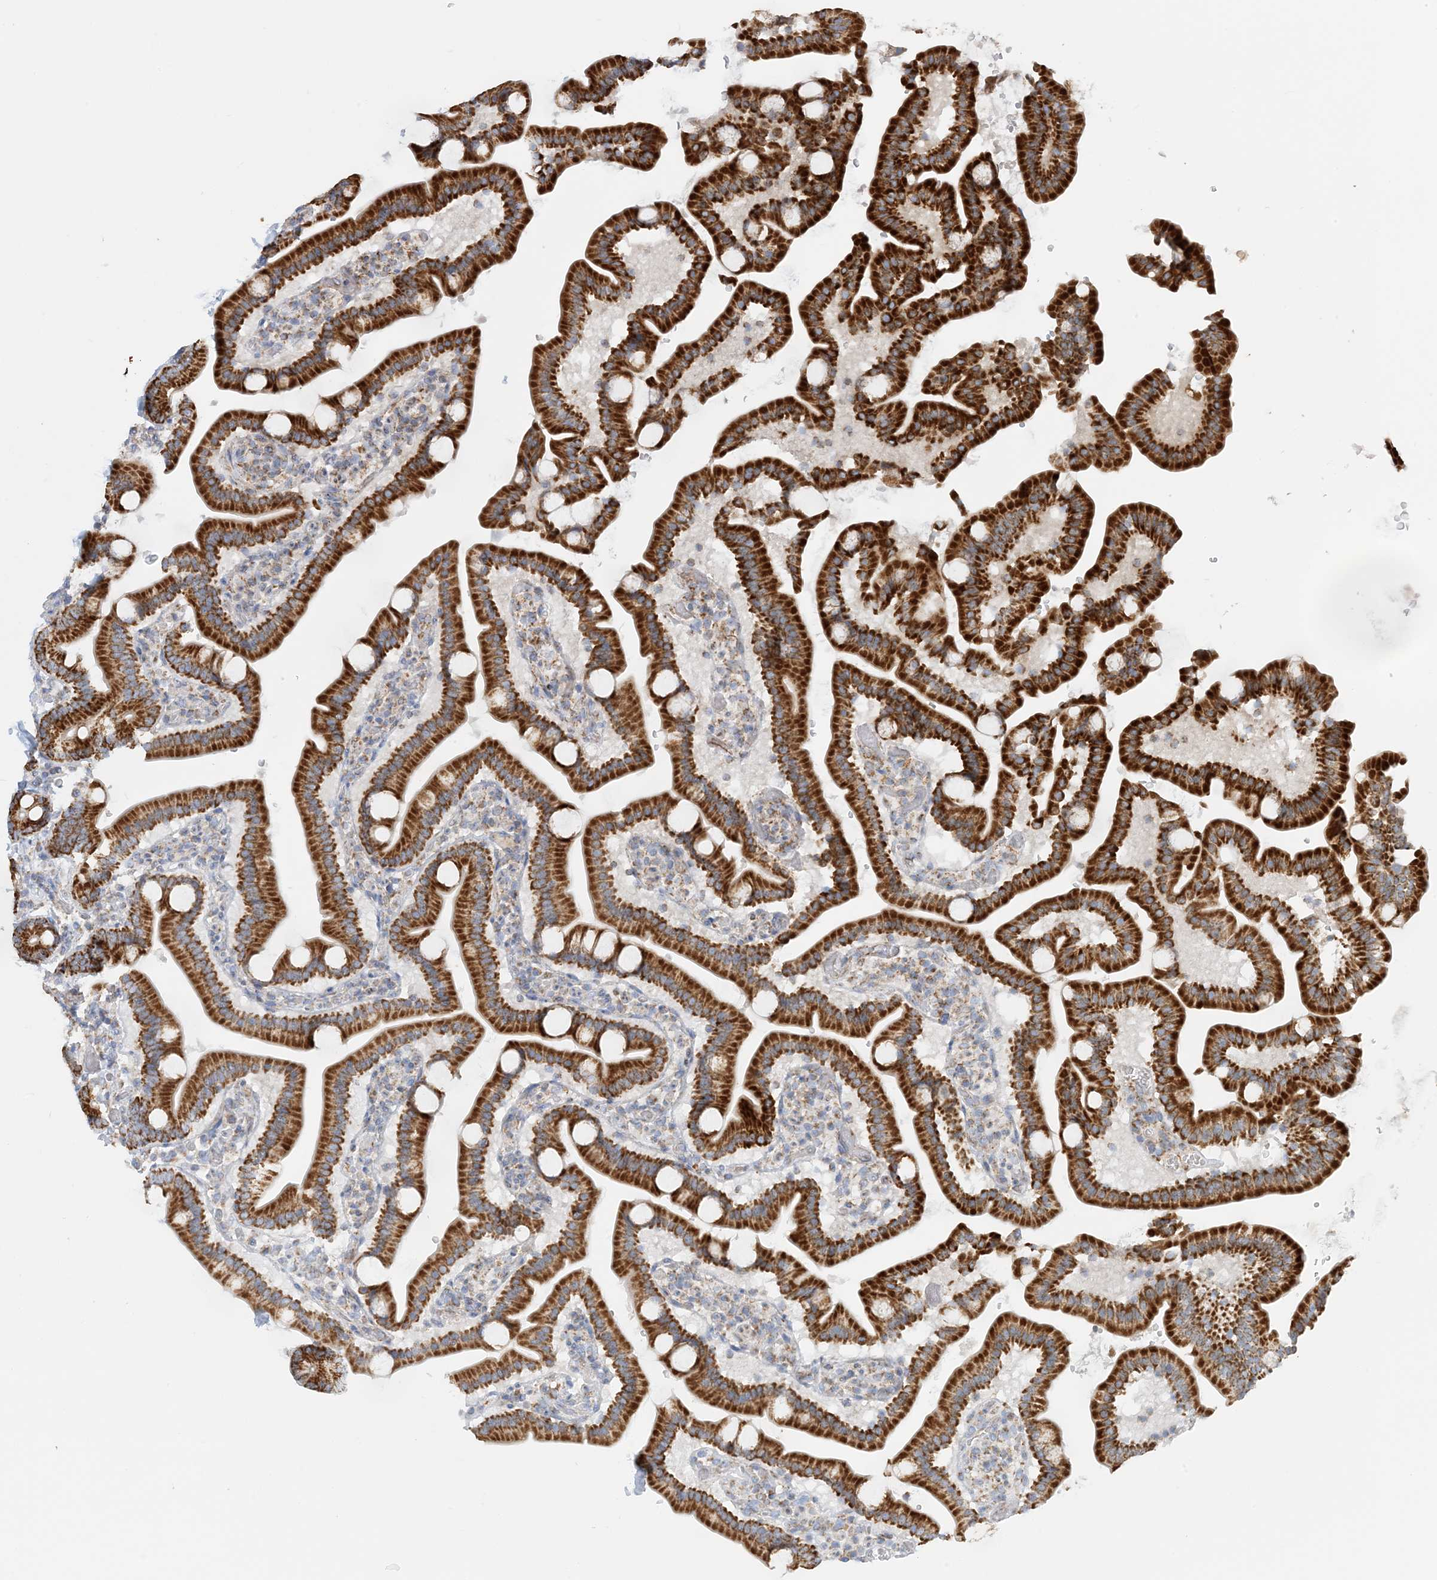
{"staining": {"intensity": "strong", "quantity": ">75%", "location": "cytoplasmic/membranous"}, "tissue": "duodenum", "cell_type": "Glandular cells", "image_type": "normal", "snomed": [{"axis": "morphology", "description": "Normal tissue, NOS"}, {"axis": "topography", "description": "Duodenum"}], "caption": "The photomicrograph reveals immunohistochemical staining of normal duodenum. There is strong cytoplasmic/membranous staining is present in approximately >75% of glandular cells.", "gene": "COA3", "patient": {"sex": "male", "age": 55}}